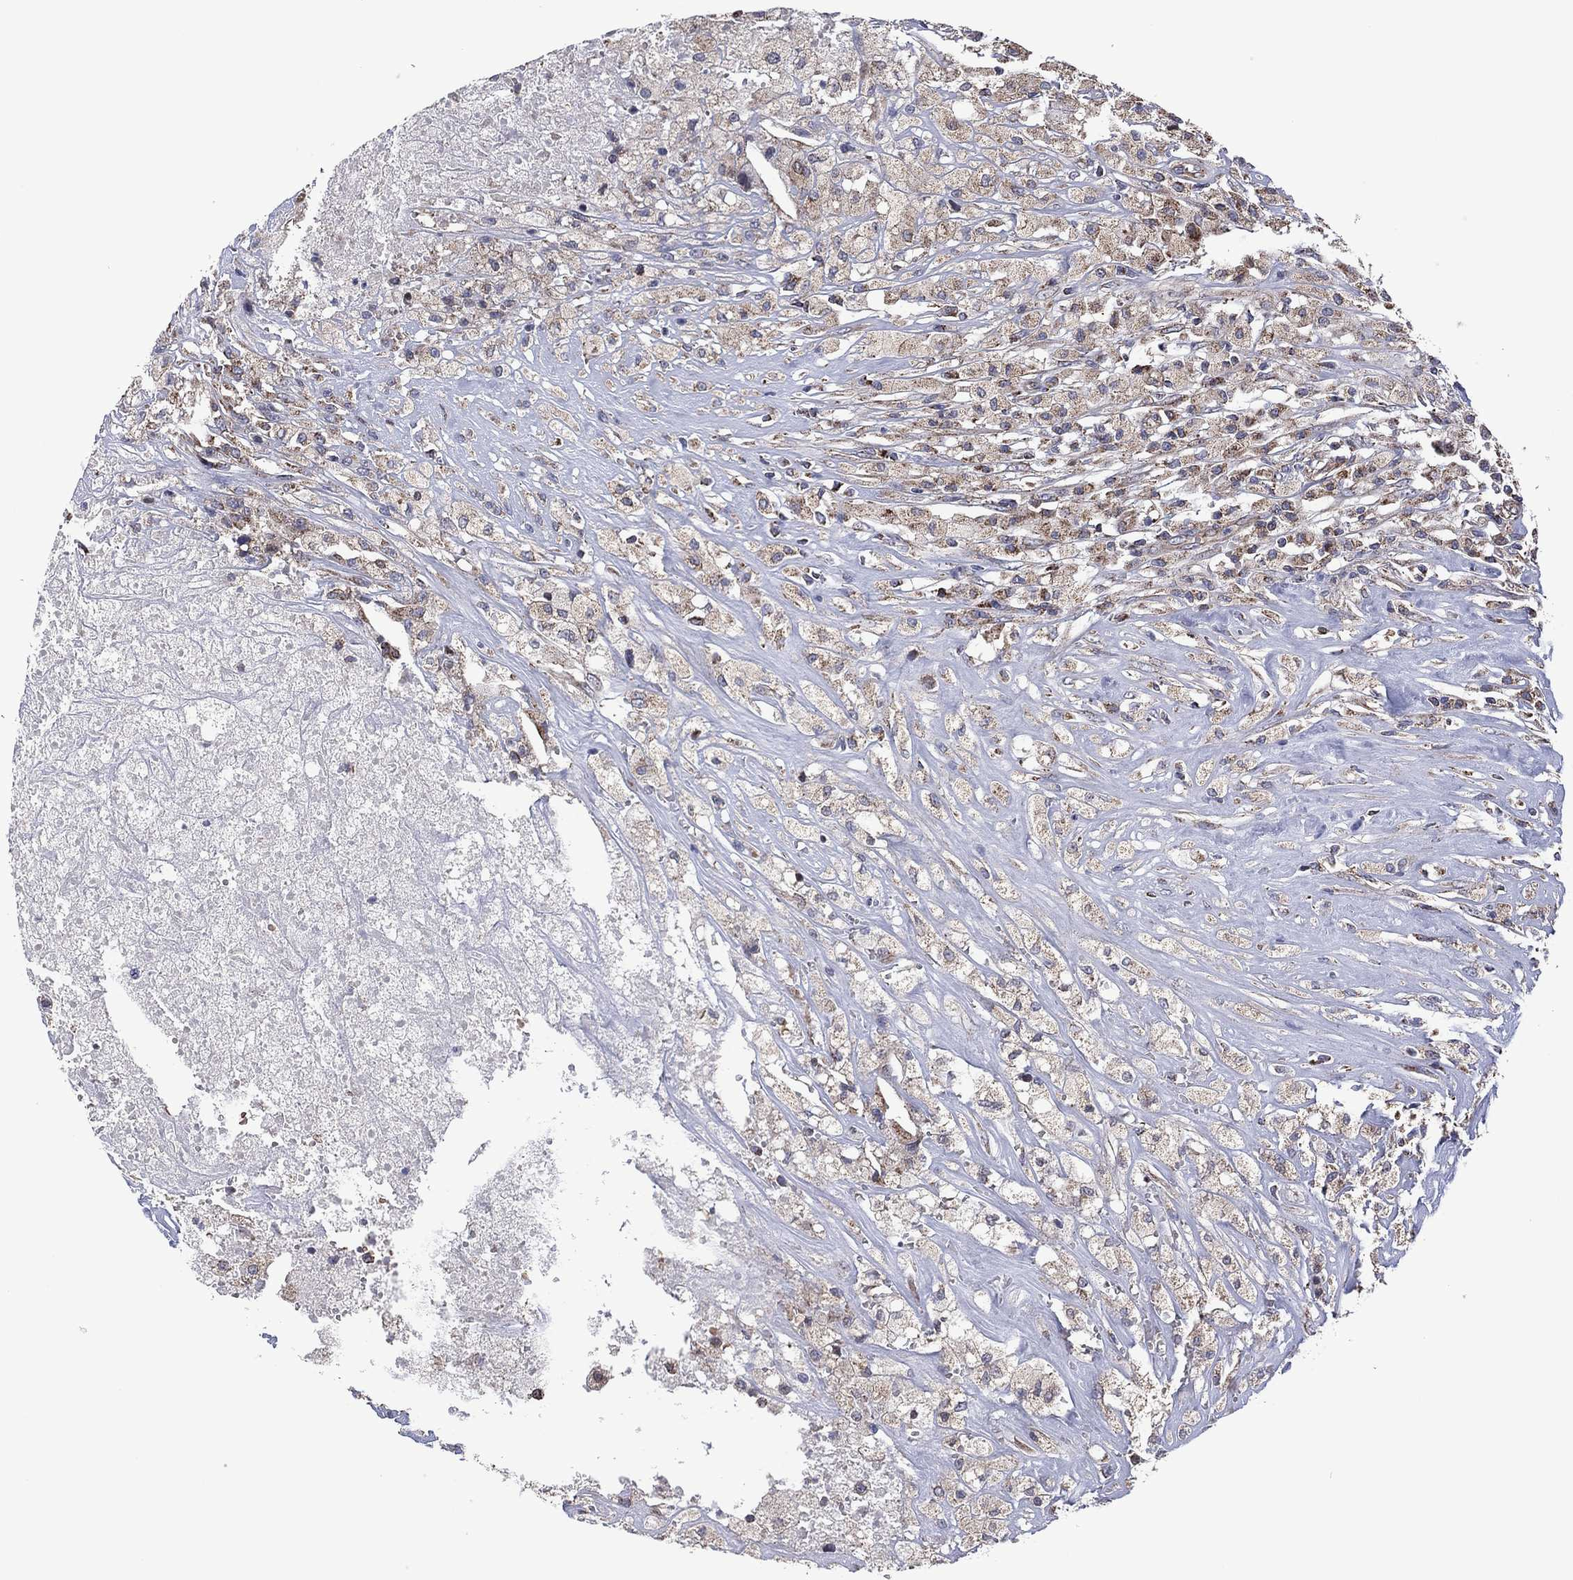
{"staining": {"intensity": "weak", "quantity": "<25%", "location": "cytoplasmic/membranous"}, "tissue": "testis cancer", "cell_type": "Tumor cells", "image_type": "cancer", "snomed": [{"axis": "morphology", "description": "Necrosis, NOS"}, {"axis": "morphology", "description": "Carcinoma, Embryonal, NOS"}, {"axis": "topography", "description": "Testis"}], "caption": "DAB immunohistochemical staining of testis cancer reveals no significant positivity in tumor cells.", "gene": "PIDD1", "patient": {"sex": "male", "age": 19}}